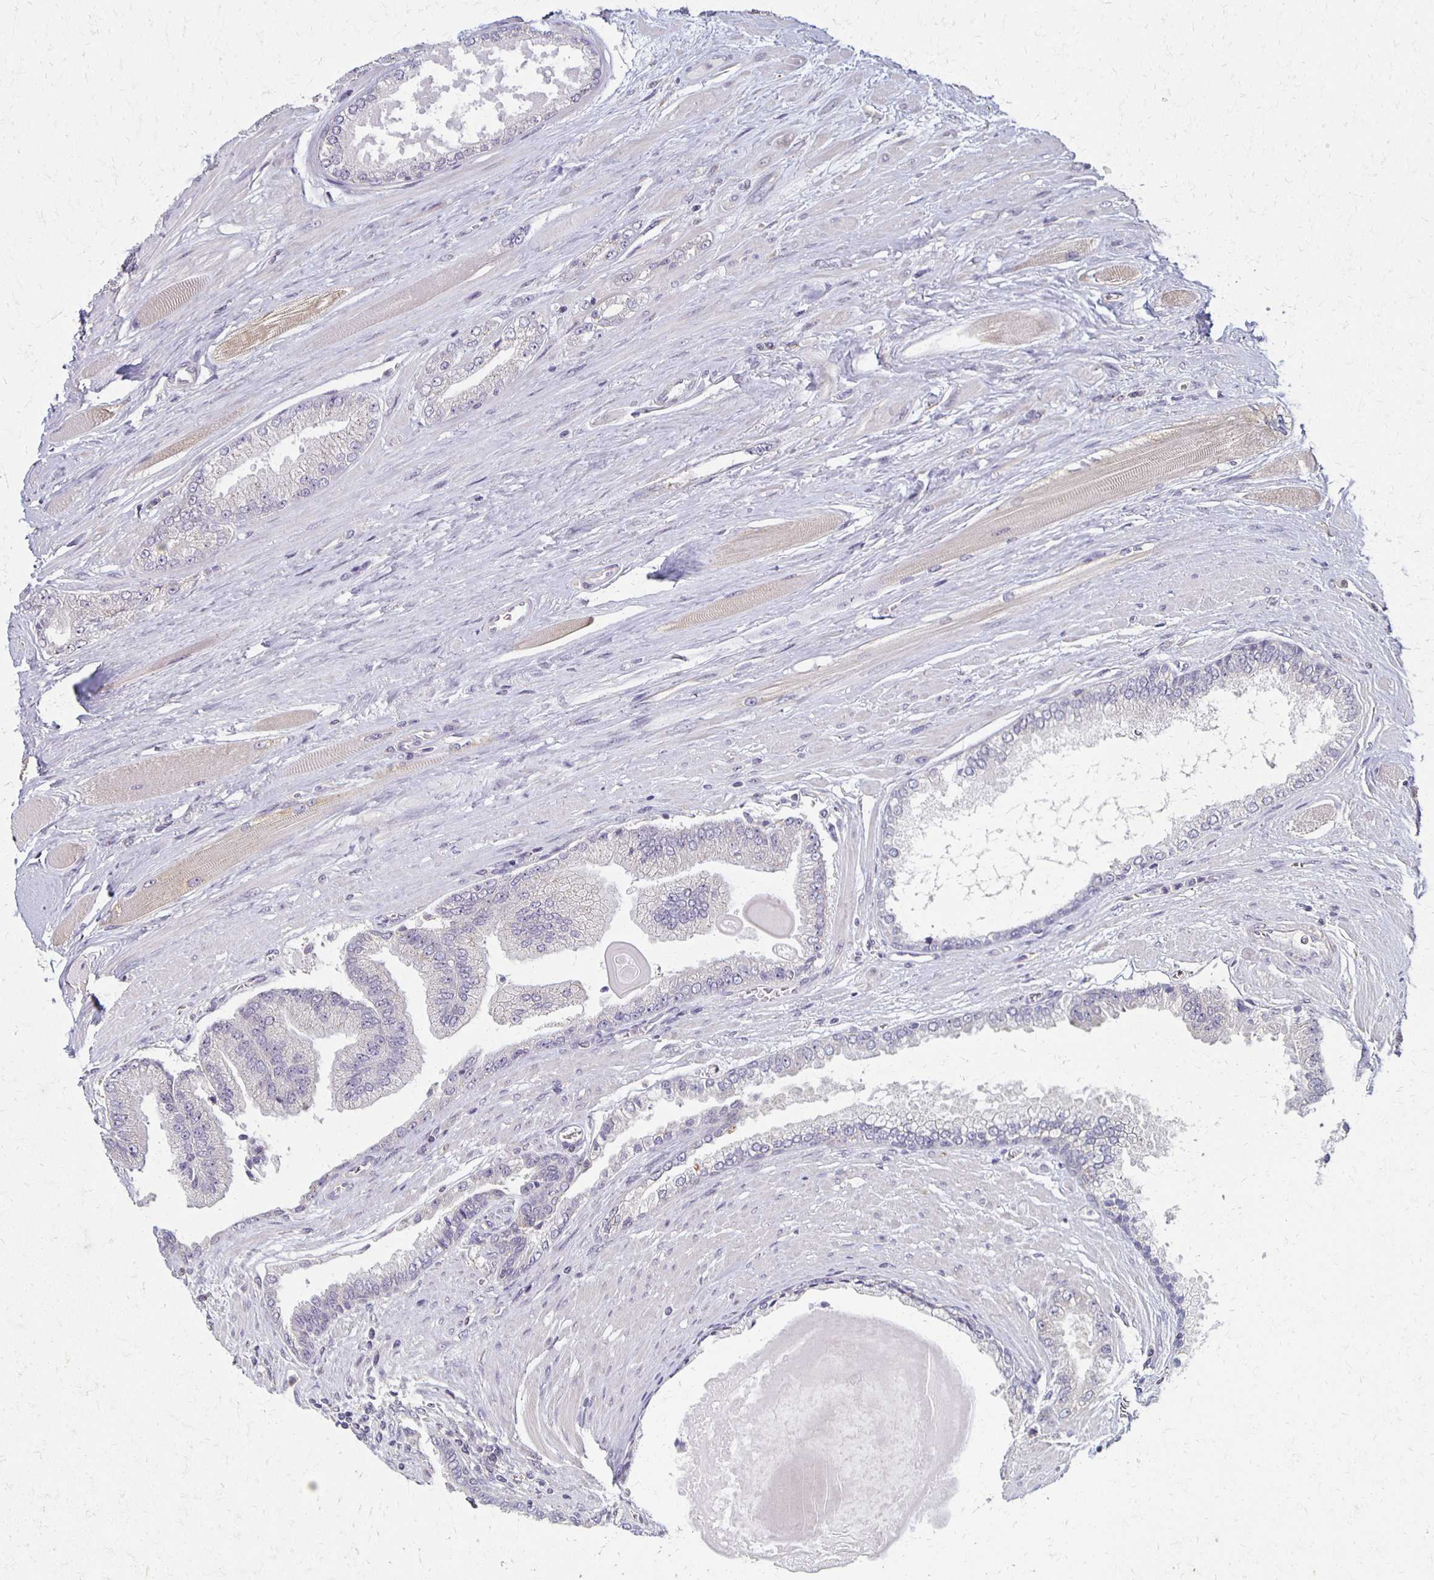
{"staining": {"intensity": "negative", "quantity": "none", "location": "none"}, "tissue": "prostate cancer", "cell_type": "Tumor cells", "image_type": "cancer", "snomed": [{"axis": "morphology", "description": "Adenocarcinoma, Low grade"}, {"axis": "topography", "description": "Prostate"}], "caption": "High magnification brightfield microscopy of prostate cancer stained with DAB (brown) and counterstained with hematoxylin (blue): tumor cells show no significant staining.", "gene": "GPX4", "patient": {"sex": "male", "age": 67}}